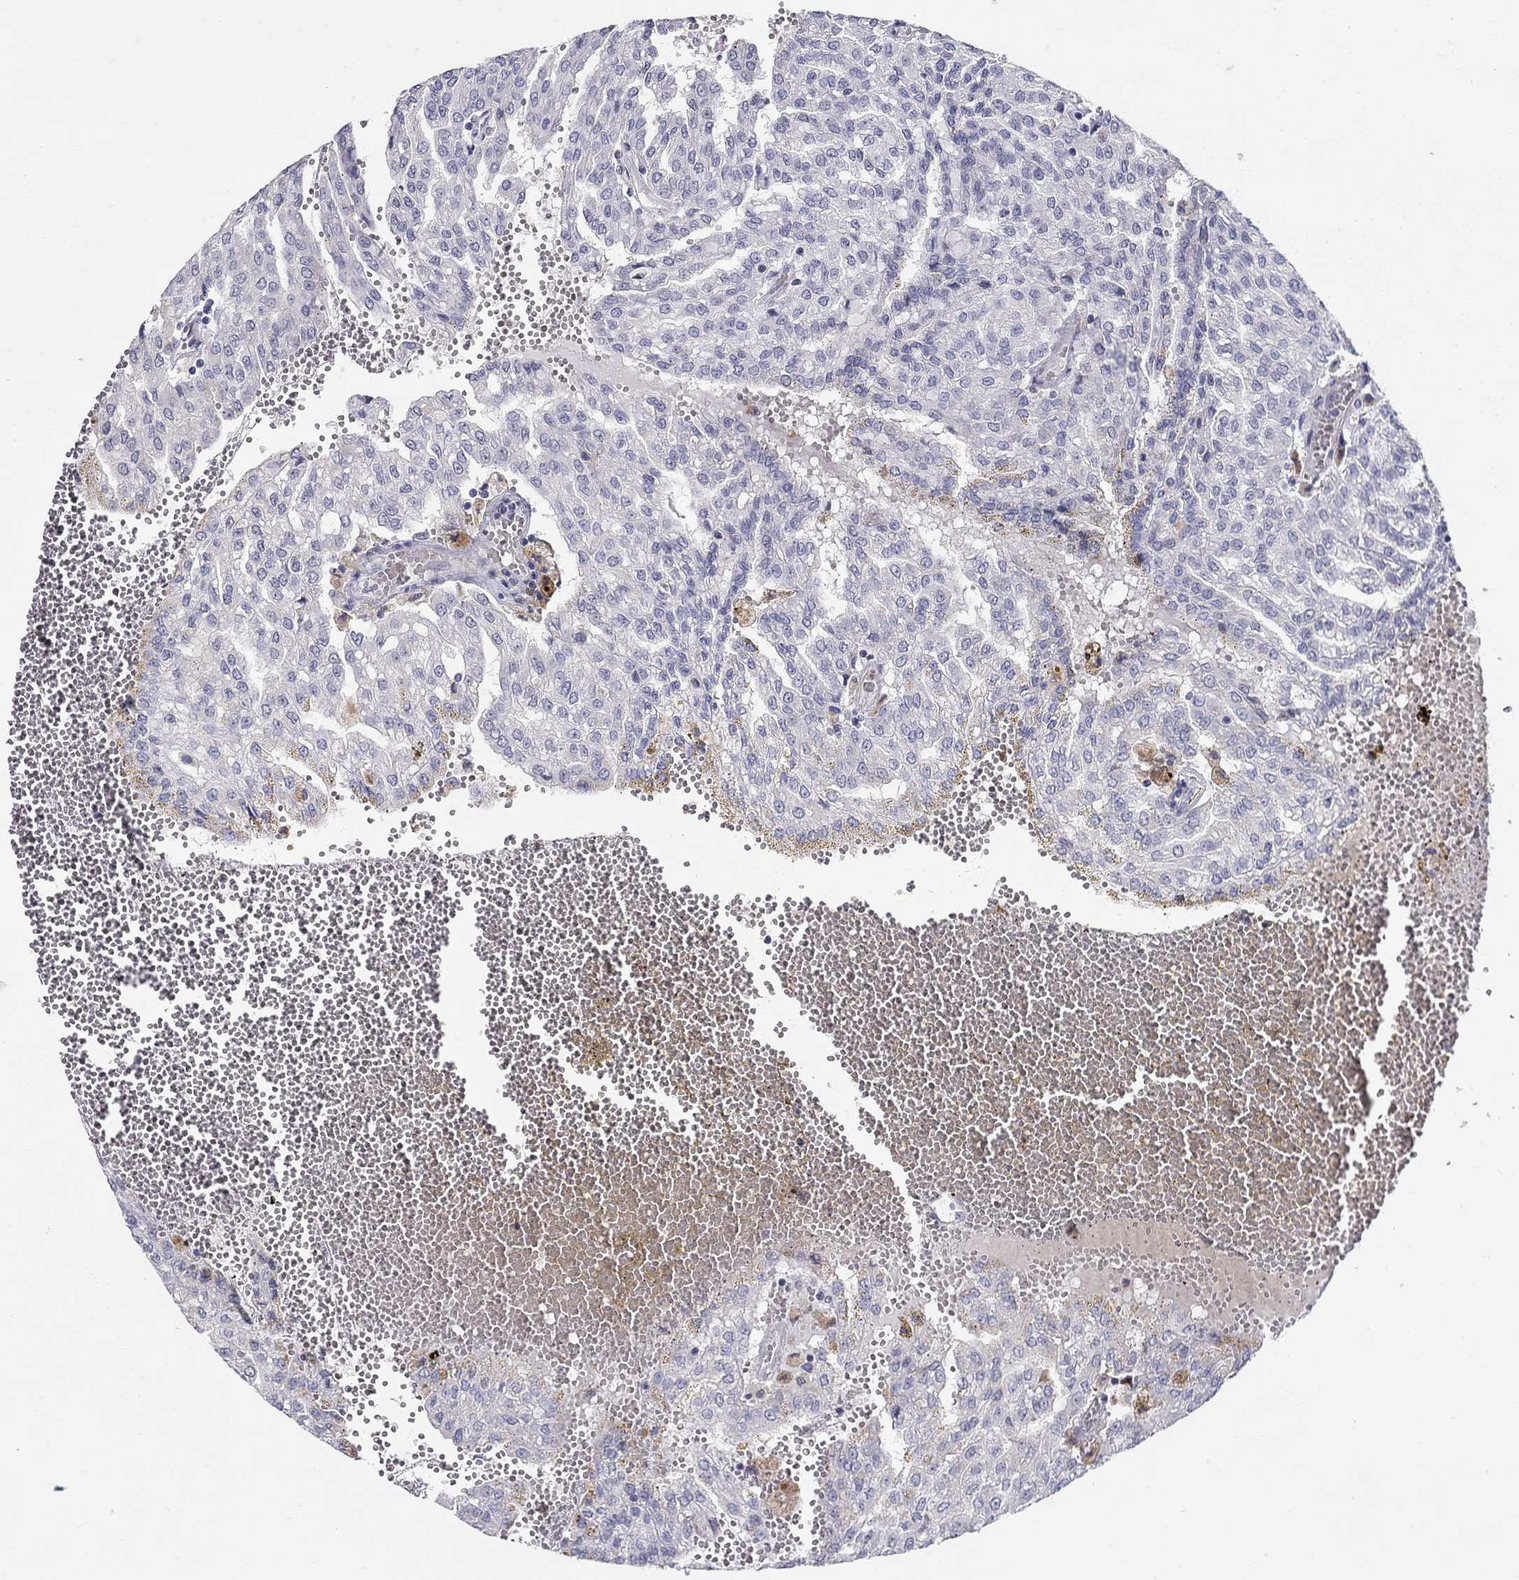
{"staining": {"intensity": "negative", "quantity": "none", "location": "none"}, "tissue": "renal cancer", "cell_type": "Tumor cells", "image_type": "cancer", "snomed": [{"axis": "morphology", "description": "Adenocarcinoma, NOS"}, {"axis": "topography", "description": "Kidney"}], "caption": "Renal cancer (adenocarcinoma) was stained to show a protein in brown. There is no significant staining in tumor cells.", "gene": "HMX2", "patient": {"sex": "male", "age": 63}}